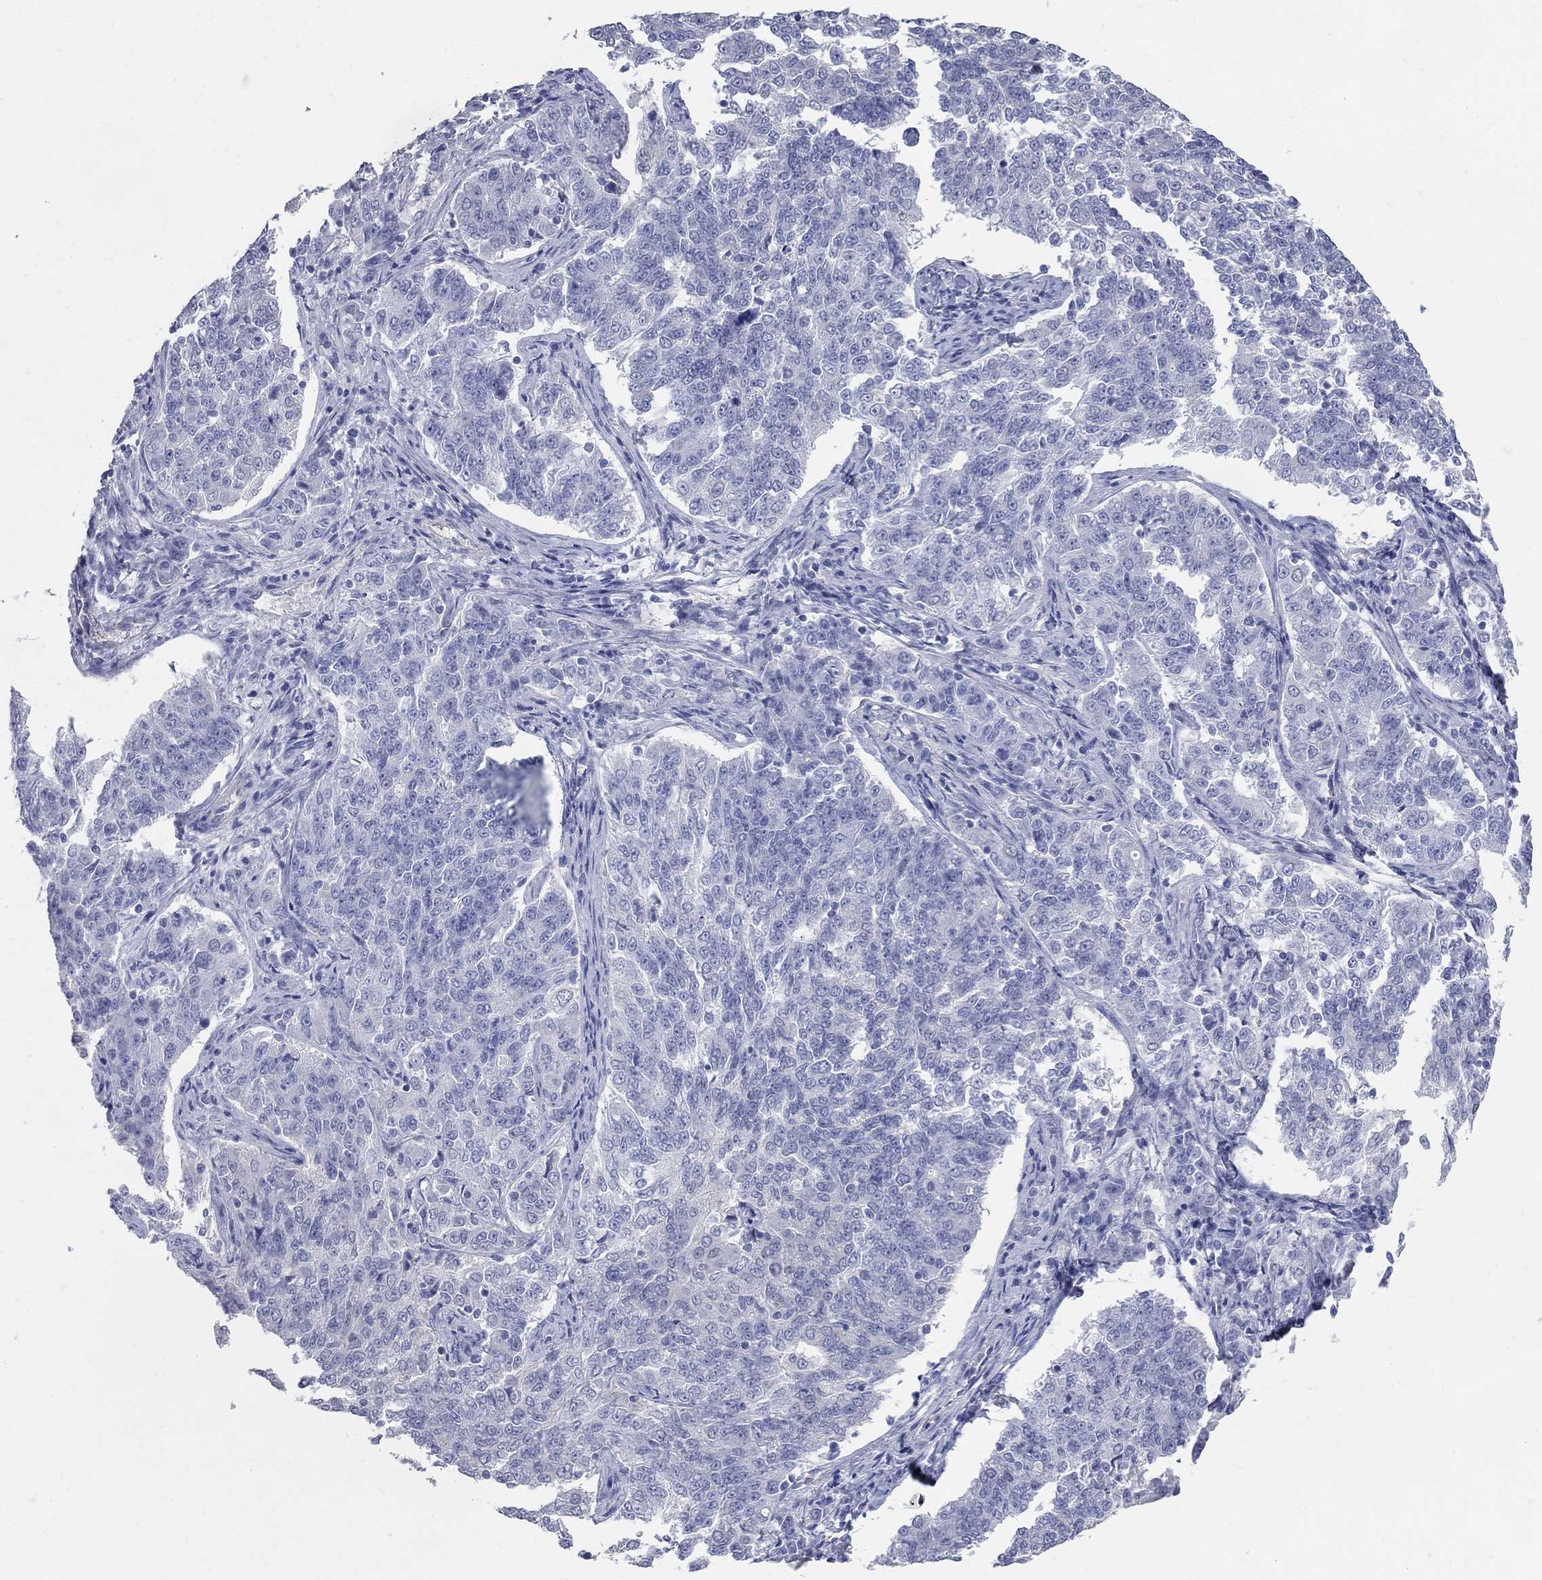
{"staining": {"intensity": "negative", "quantity": "none", "location": "none"}, "tissue": "endometrial cancer", "cell_type": "Tumor cells", "image_type": "cancer", "snomed": [{"axis": "morphology", "description": "Adenocarcinoma, NOS"}, {"axis": "topography", "description": "Endometrium"}], "caption": "Immunohistochemistry (IHC) of endometrial cancer shows no expression in tumor cells. (DAB (3,3'-diaminobenzidine) IHC visualized using brightfield microscopy, high magnification).", "gene": "AOX1", "patient": {"sex": "female", "age": 43}}